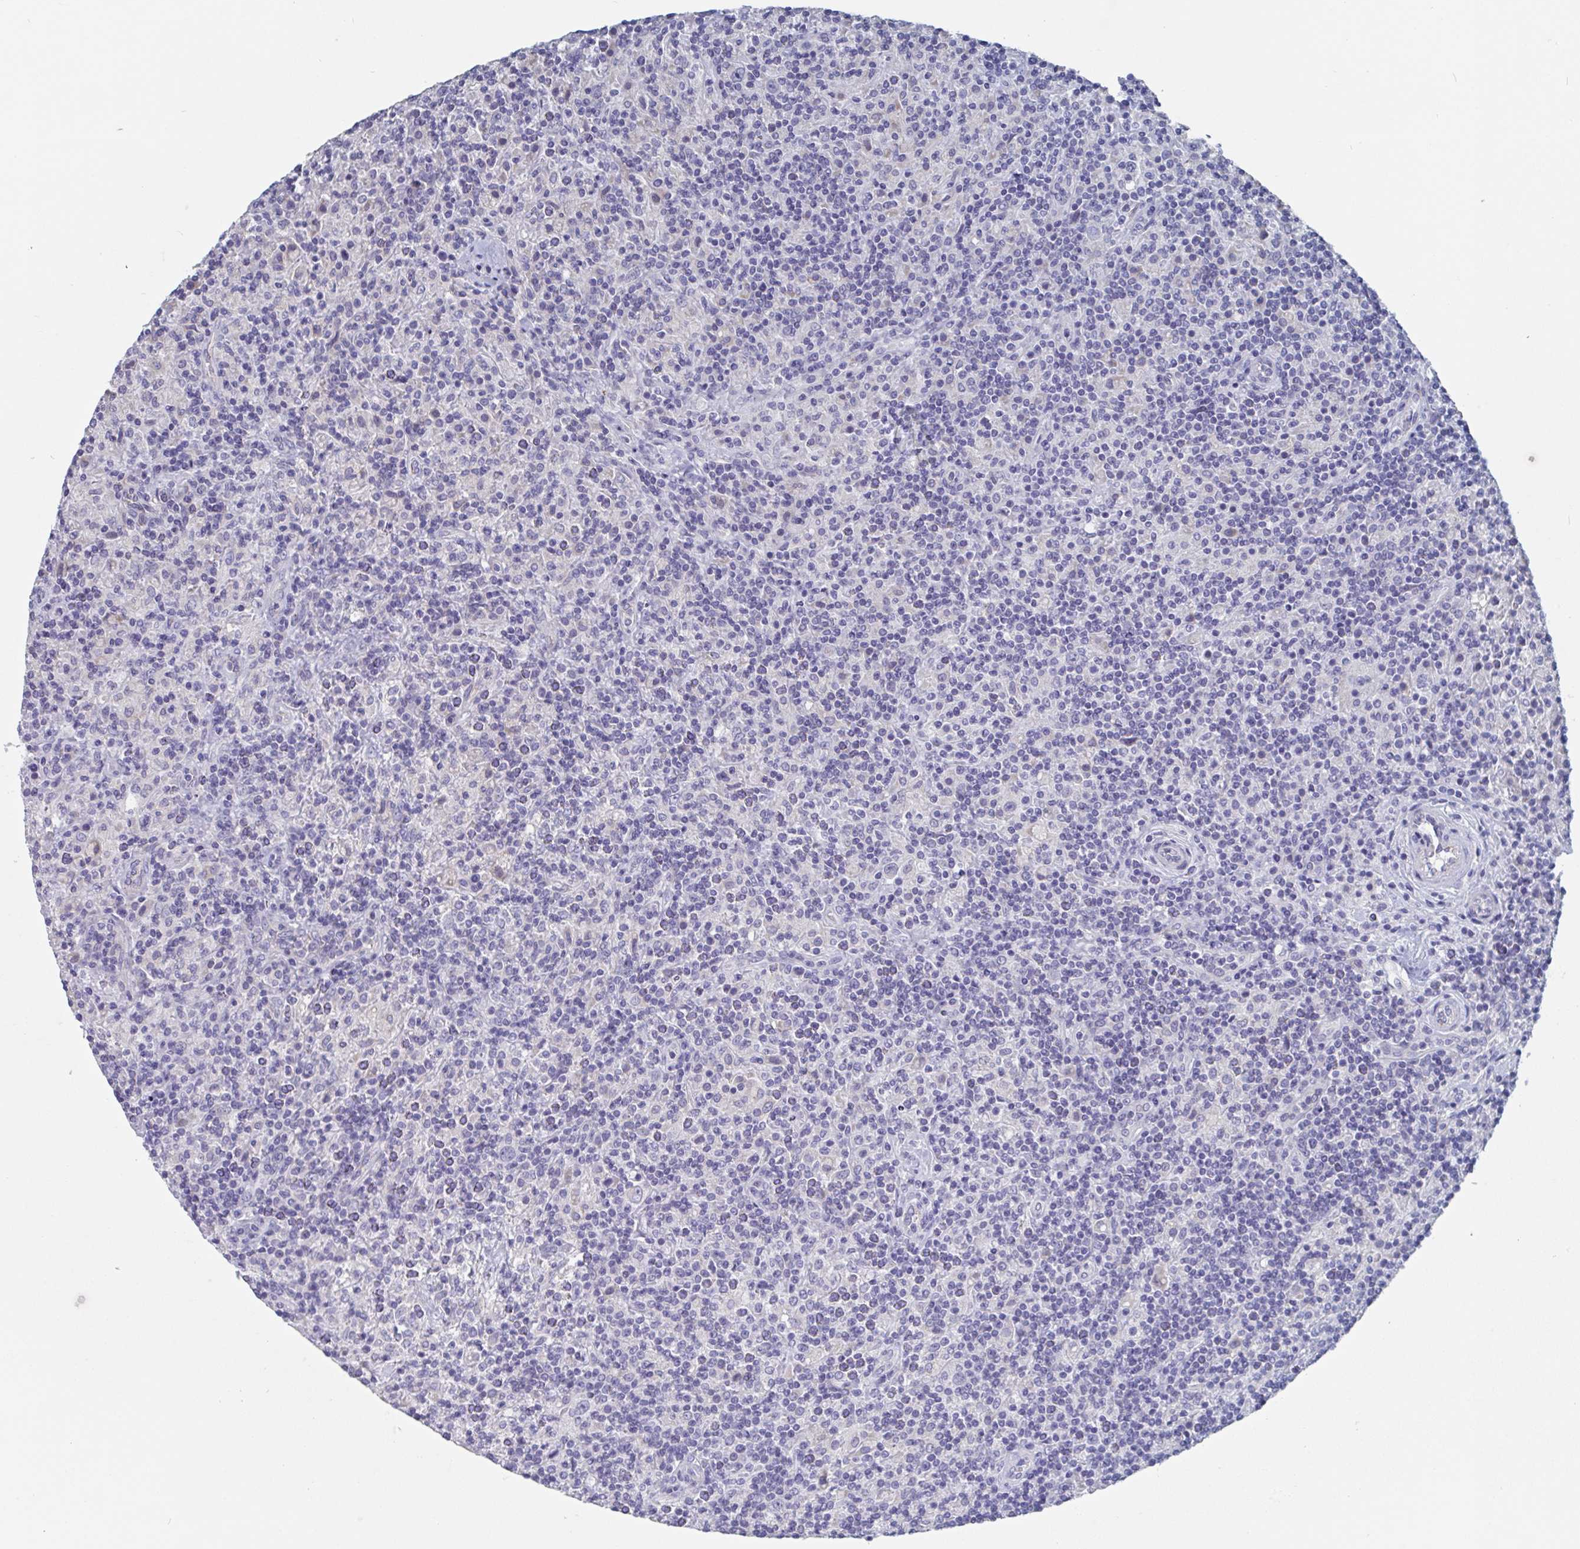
{"staining": {"intensity": "negative", "quantity": "none", "location": "none"}, "tissue": "lymphoma", "cell_type": "Tumor cells", "image_type": "cancer", "snomed": [{"axis": "morphology", "description": "Hodgkin's disease, NOS"}, {"axis": "topography", "description": "Lymph node"}], "caption": "Tumor cells are negative for protein expression in human Hodgkin's disease.", "gene": "ABHD16A", "patient": {"sex": "male", "age": 70}}